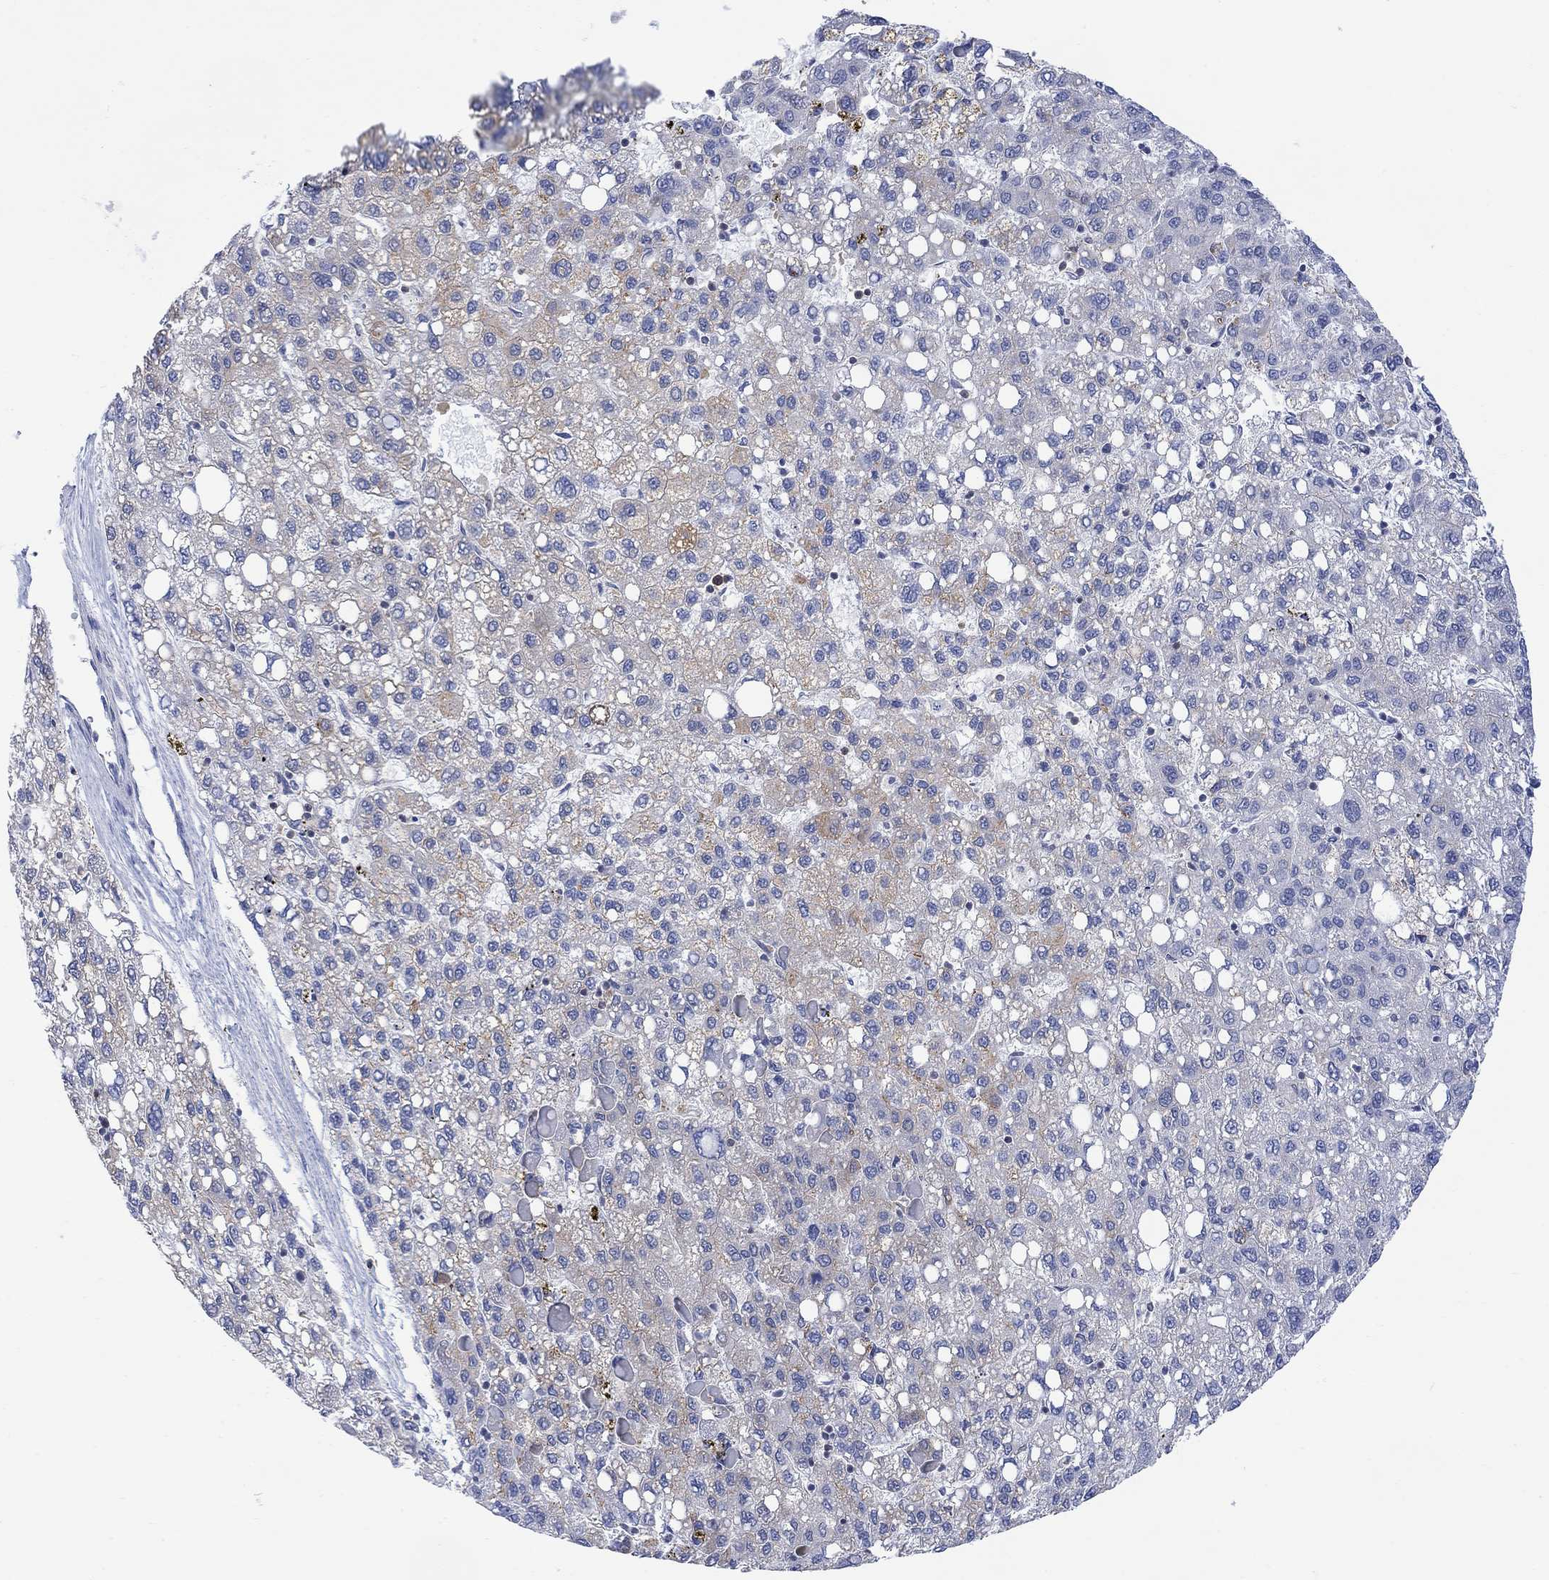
{"staining": {"intensity": "negative", "quantity": "none", "location": "none"}, "tissue": "liver cancer", "cell_type": "Tumor cells", "image_type": "cancer", "snomed": [{"axis": "morphology", "description": "Carcinoma, Hepatocellular, NOS"}, {"axis": "topography", "description": "Liver"}], "caption": "High magnification brightfield microscopy of liver cancer stained with DAB (3,3'-diaminobenzidine) (brown) and counterstained with hematoxylin (blue): tumor cells show no significant positivity.", "gene": "GBP5", "patient": {"sex": "female", "age": 82}}